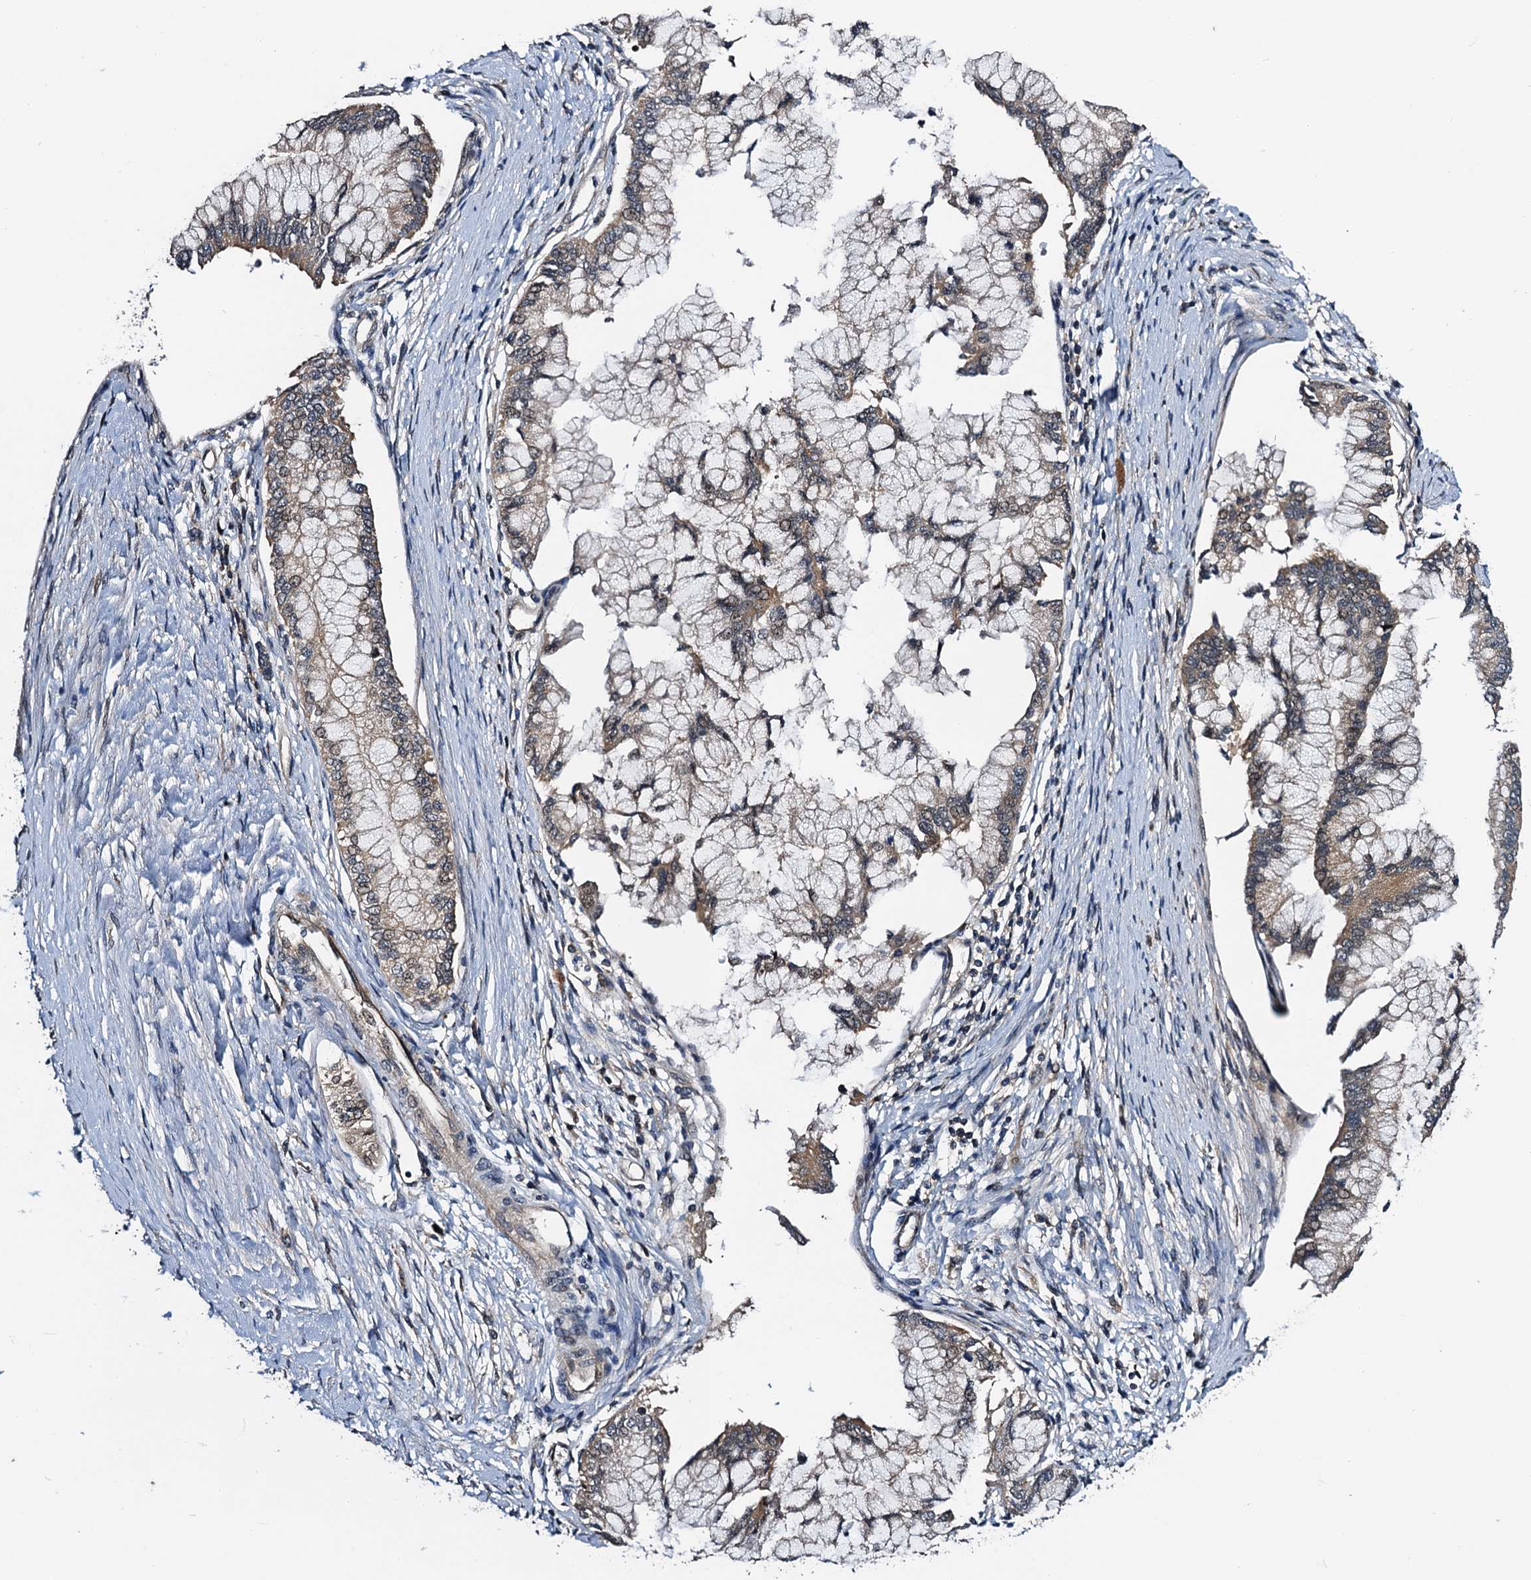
{"staining": {"intensity": "moderate", "quantity": ">75%", "location": "cytoplasmic/membranous"}, "tissue": "pancreatic cancer", "cell_type": "Tumor cells", "image_type": "cancer", "snomed": [{"axis": "morphology", "description": "Adenocarcinoma, NOS"}, {"axis": "topography", "description": "Pancreas"}], "caption": "An immunohistochemistry (IHC) photomicrograph of neoplastic tissue is shown. Protein staining in brown labels moderate cytoplasmic/membranous positivity in pancreatic adenocarcinoma within tumor cells. (DAB IHC, brown staining for protein, blue staining for nuclei).", "gene": "NAA16", "patient": {"sex": "male", "age": 46}}